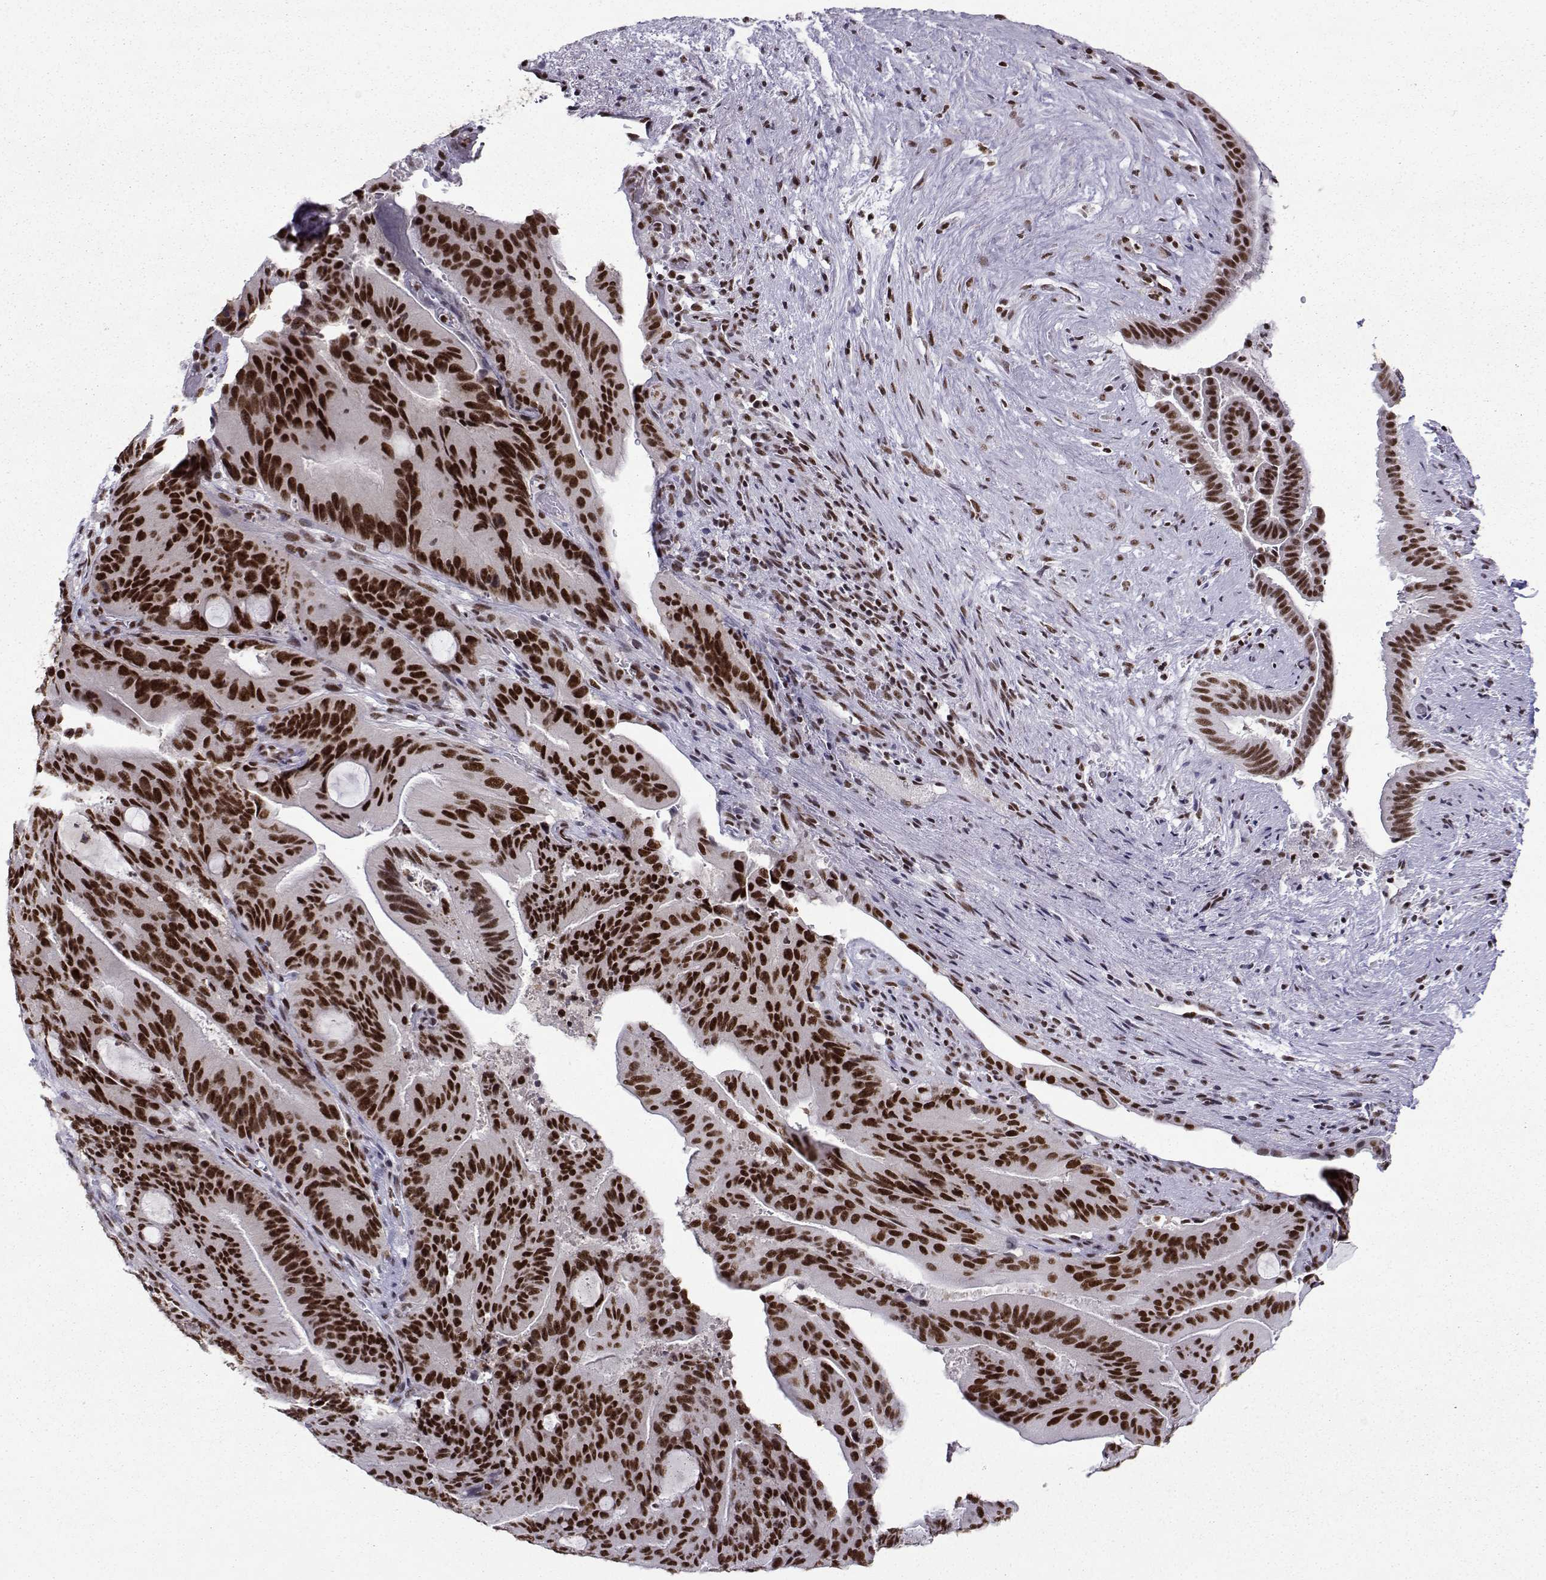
{"staining": {"intensity": "strong", "quantity": ">75%", "location": "nuclear"}, "tissue": "liver cancer", "cell_type": "Tumor cells", "image_type": "cancer", "snomed": [{"axis": "morphology", "description": "Cholangiocarcinoma"}, {"axis": "topography", "description": "Liver"}], "caption": "Immunohistochemical staining of human liver cholangiocarcinoma reveals high levels of strong nuclear expression in approximately >75% of tumor cells.", "gene": "SNRPB2", "patient": {"sex": "female", "age": 73}}